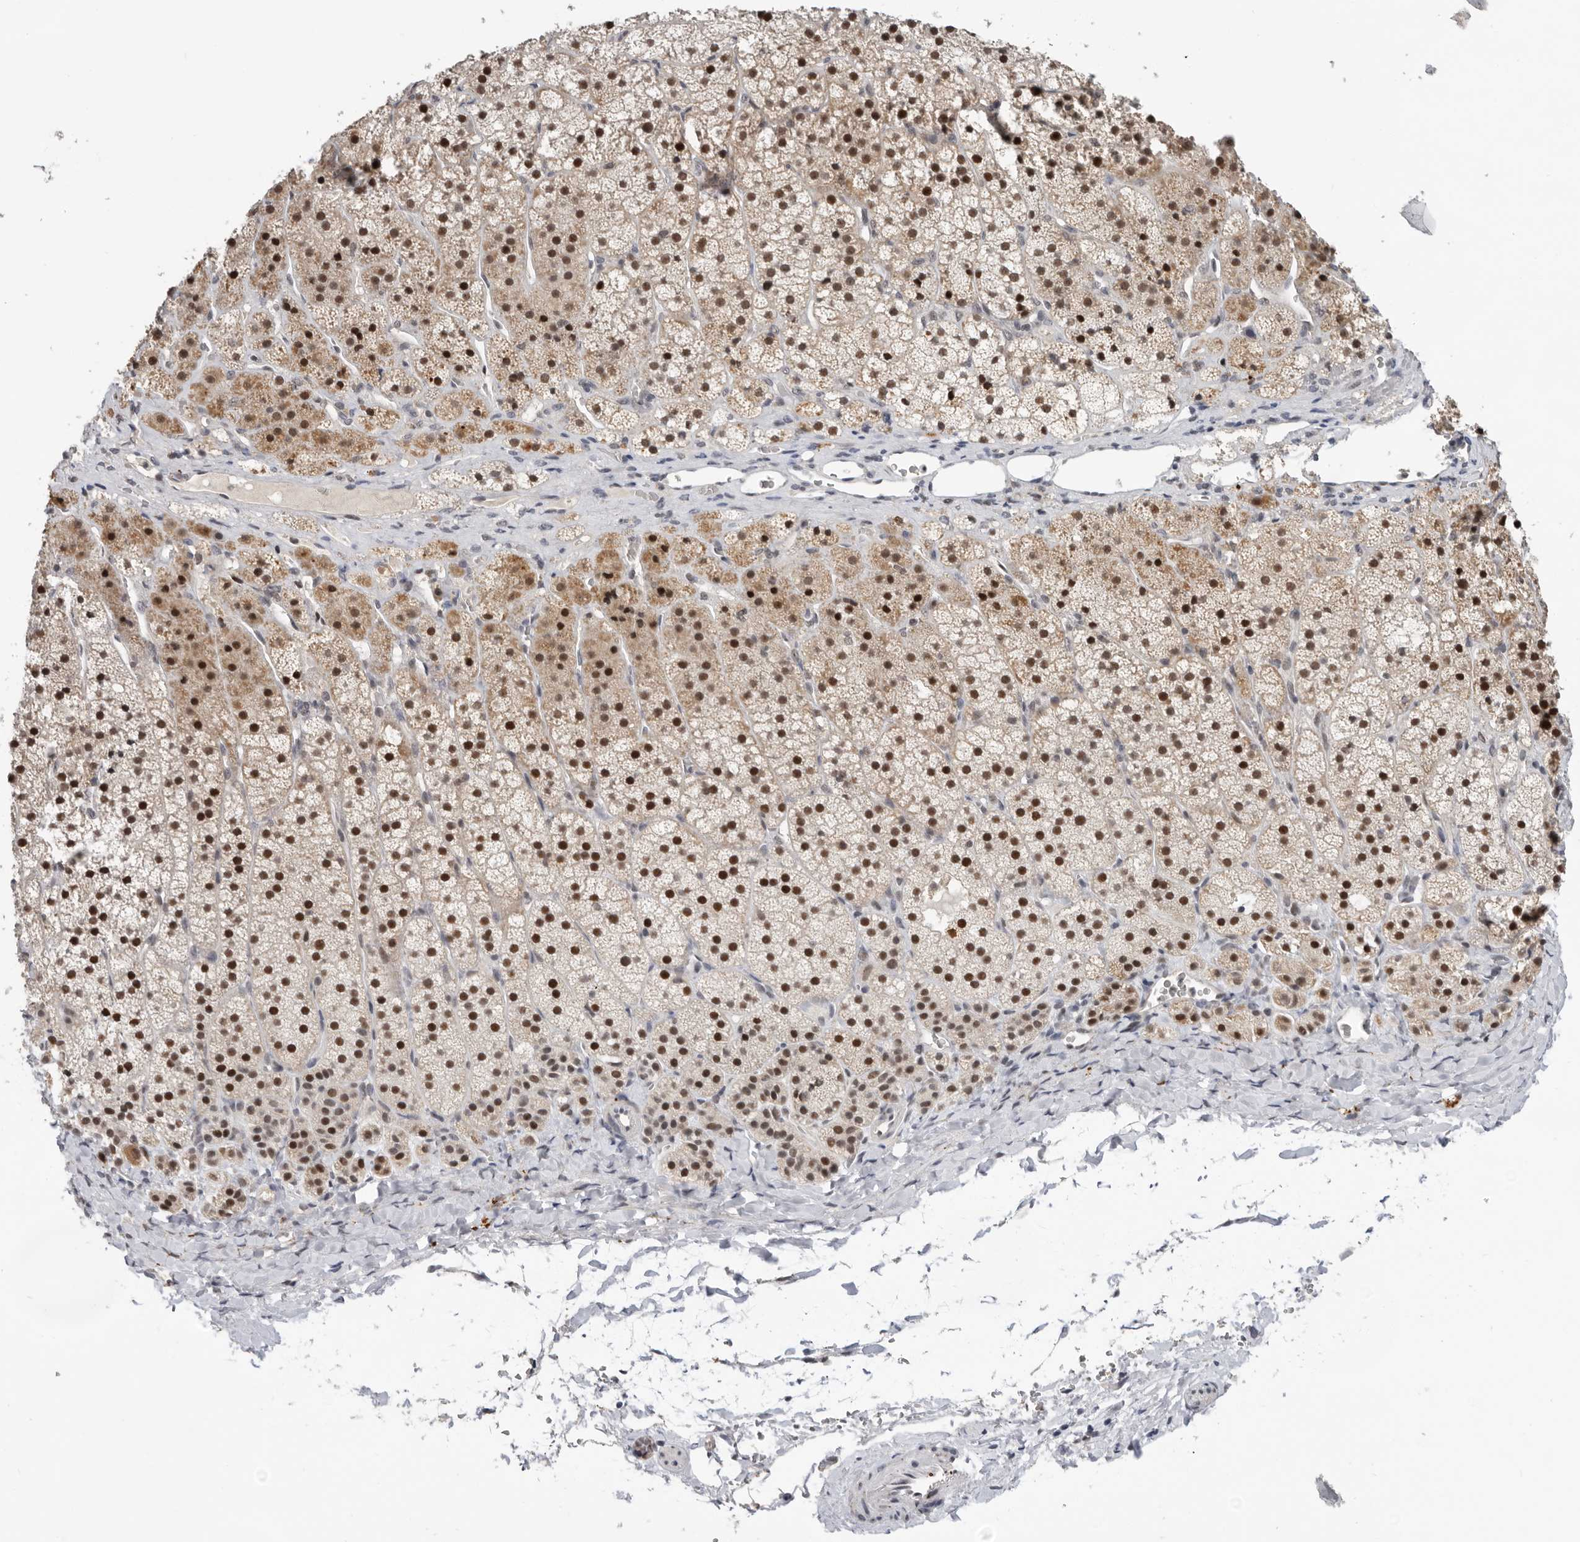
{"staining": {"intensity": "strong", "quantity": "25%-75%", "location": "nuclear"}, "tissue": "adrenal gland", "cell_type": "Glandular cells", "image_type": "normal", "snomed": [{"axis": "morphology", "description": "Normal tissue, NOS"}, {"axis": "topography", "description": "Adrenal gland"}], "caption": "This micrograph demonstrates immunohistochemistry staining of normal human adrenal gland, with high strong nuclear staining in approximately 25%-75% of glandular cells.", "gene": "BRCA2", "patient": {"sex": "female", "age": 44}}